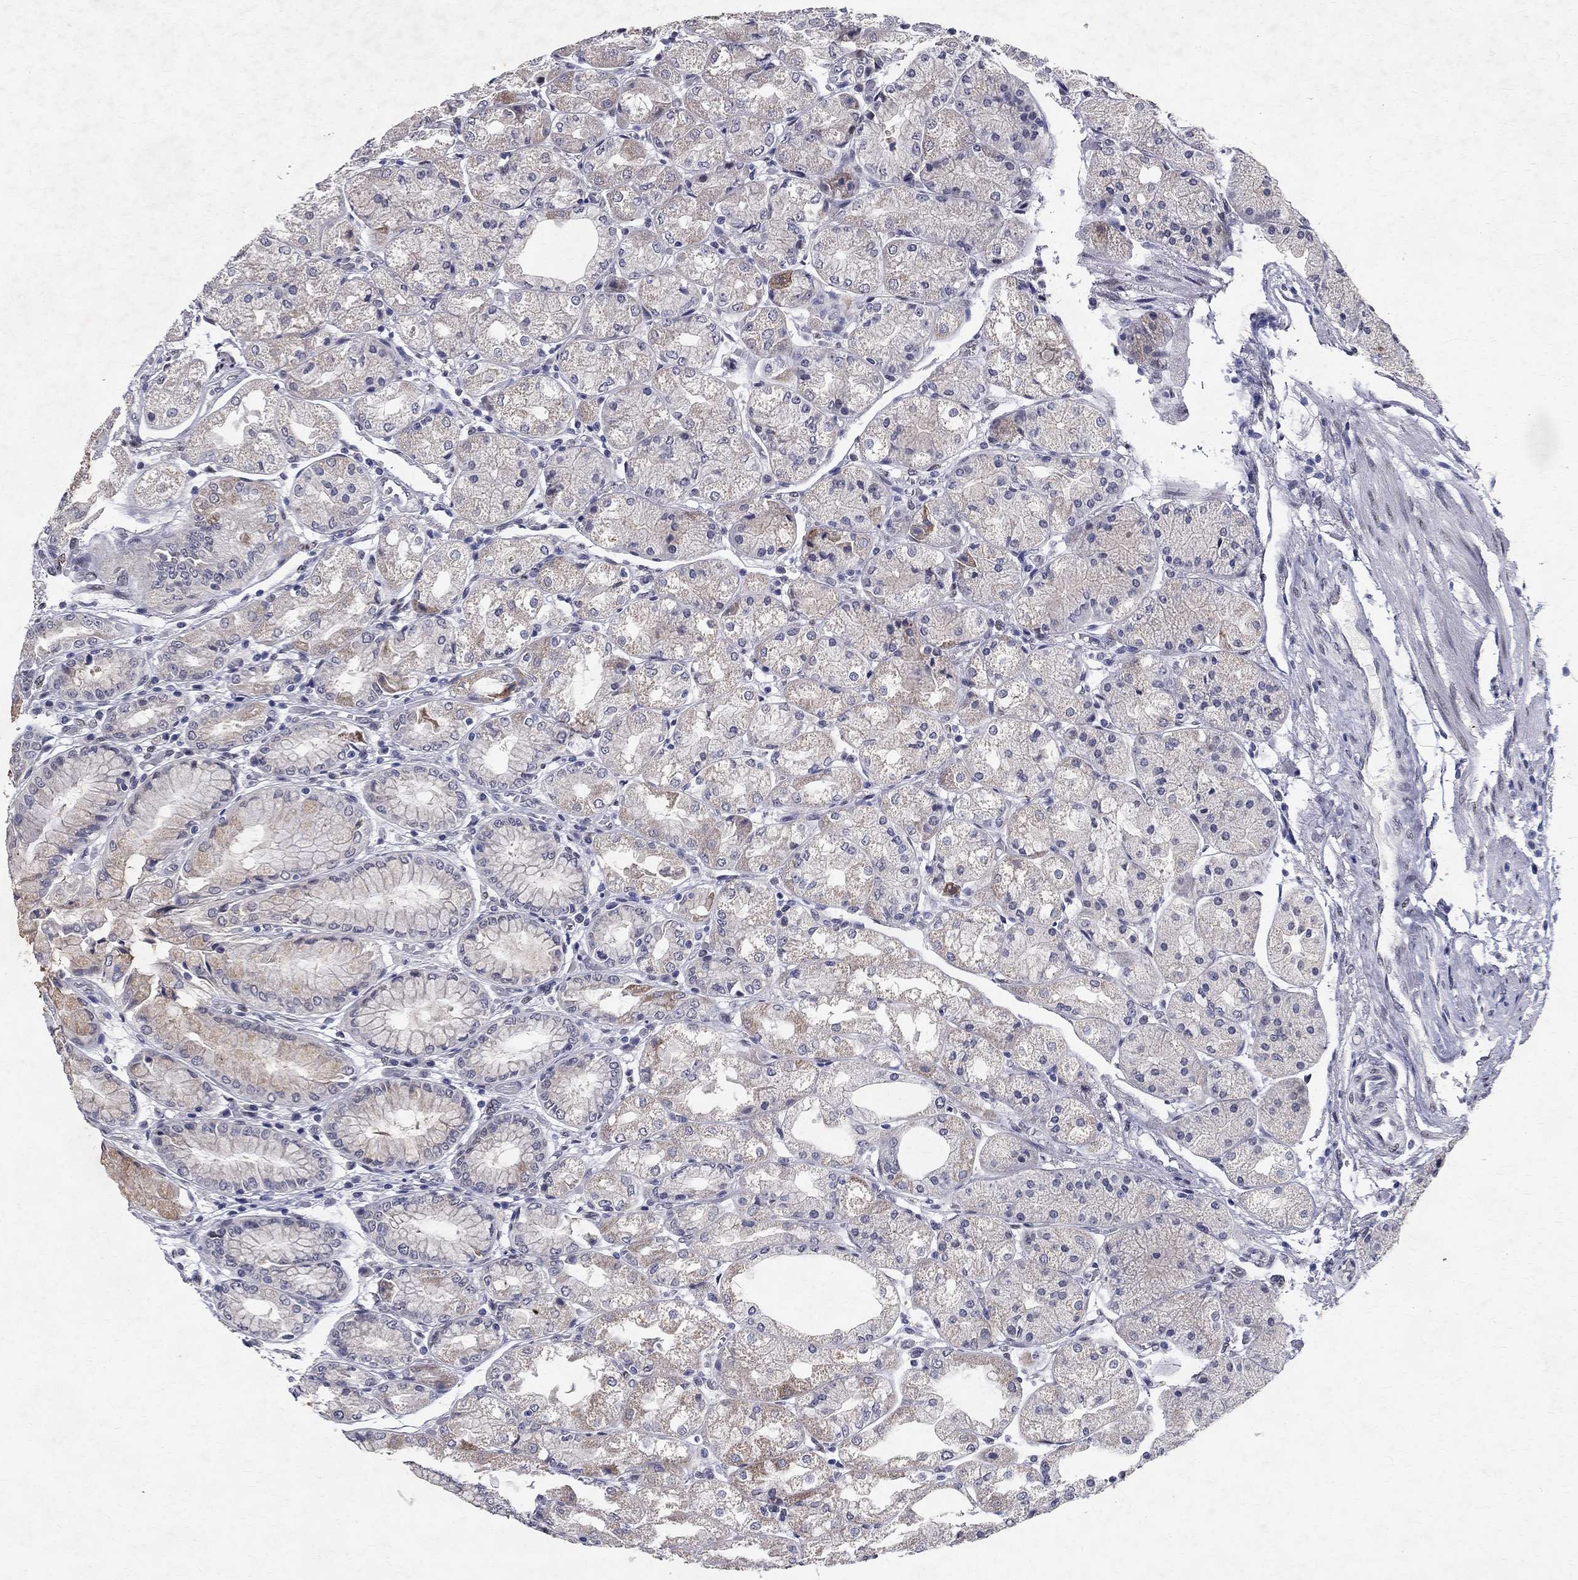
{"staining": {"intensity": "moderate", "quantity": "<25%", "location": "cytoplasmic/membranous"}, "tissue": "stomach", "cell_type": "Glandular cells", "image_type": "normal", "snomed": [{"axis": "morphology", "description": "Normal tissue, NOS"}, {"axis": "topography", "description": "Stomach, upper"}], "caption": "Human stomach stained for a protein (brown) demonstrates moderate cytoplasmic/membranous positive staining in about <25% of glandular cells.", "gene": "RBFOX1", "patient": {"sex": "male", "age": 72}}